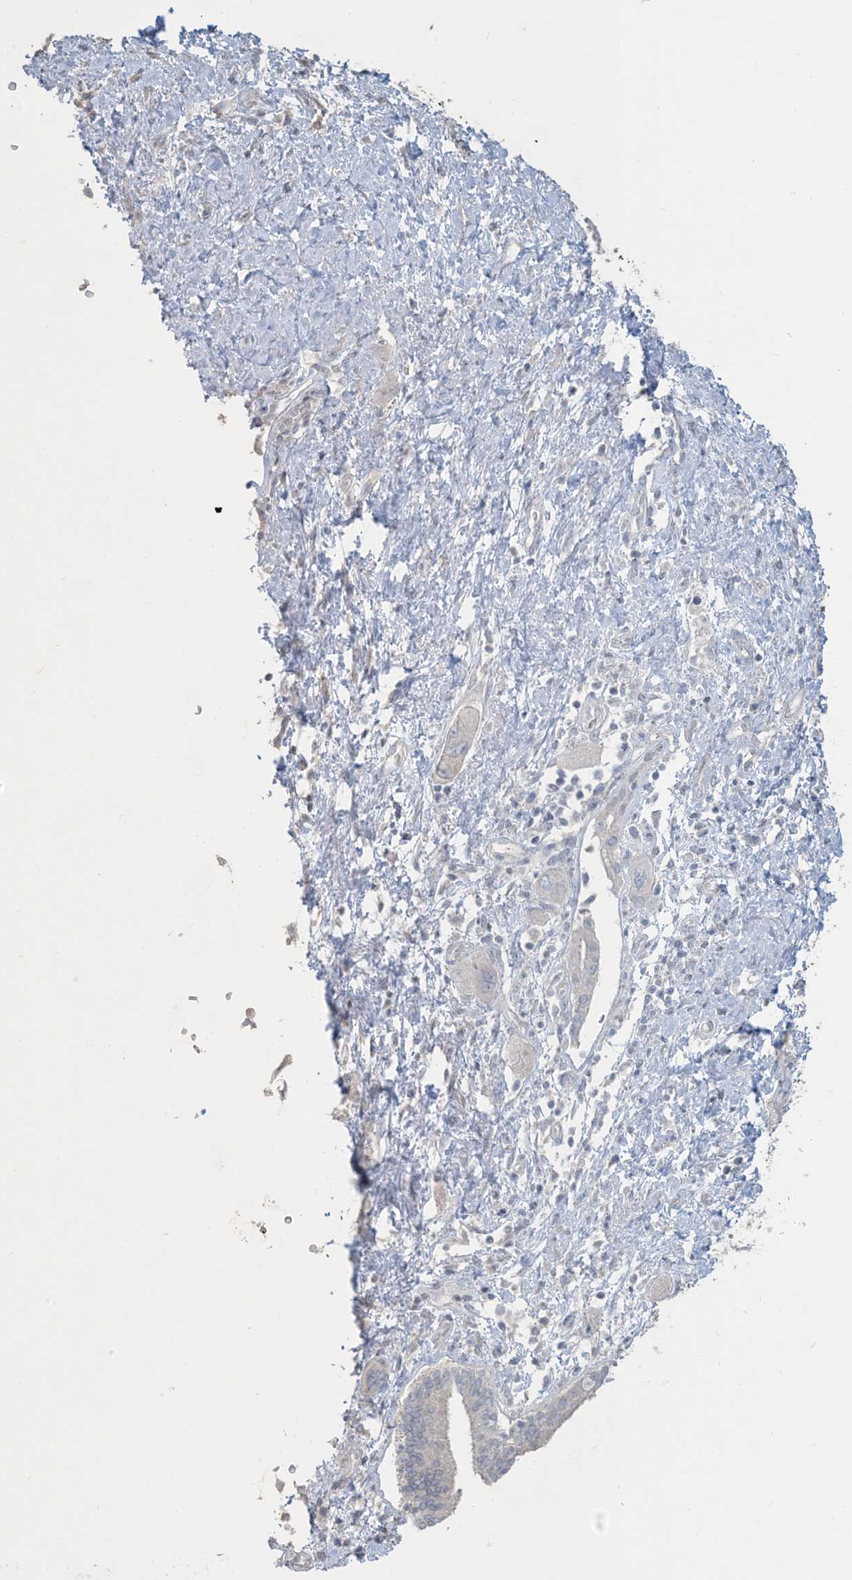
{"staining": {"intensity": "negative", "quantity": "none", "location": "none"}, "tissue": "pancreatic cancer", "cell_type": "Tumor cells", "image_type": "cancer", "snomed": [{"axis": "morphology", "description": "Adenocarcinoma, NOS"}, {"axis": "topography", "description": "Pancreas"}], "caption": "Pancreatic adenocarcinoma stained for a protein using immunohistochemistry demonstrates no expression tumor cells.", "gene": "NPHS2", "patient": {"sex": "female", "age": 73}}